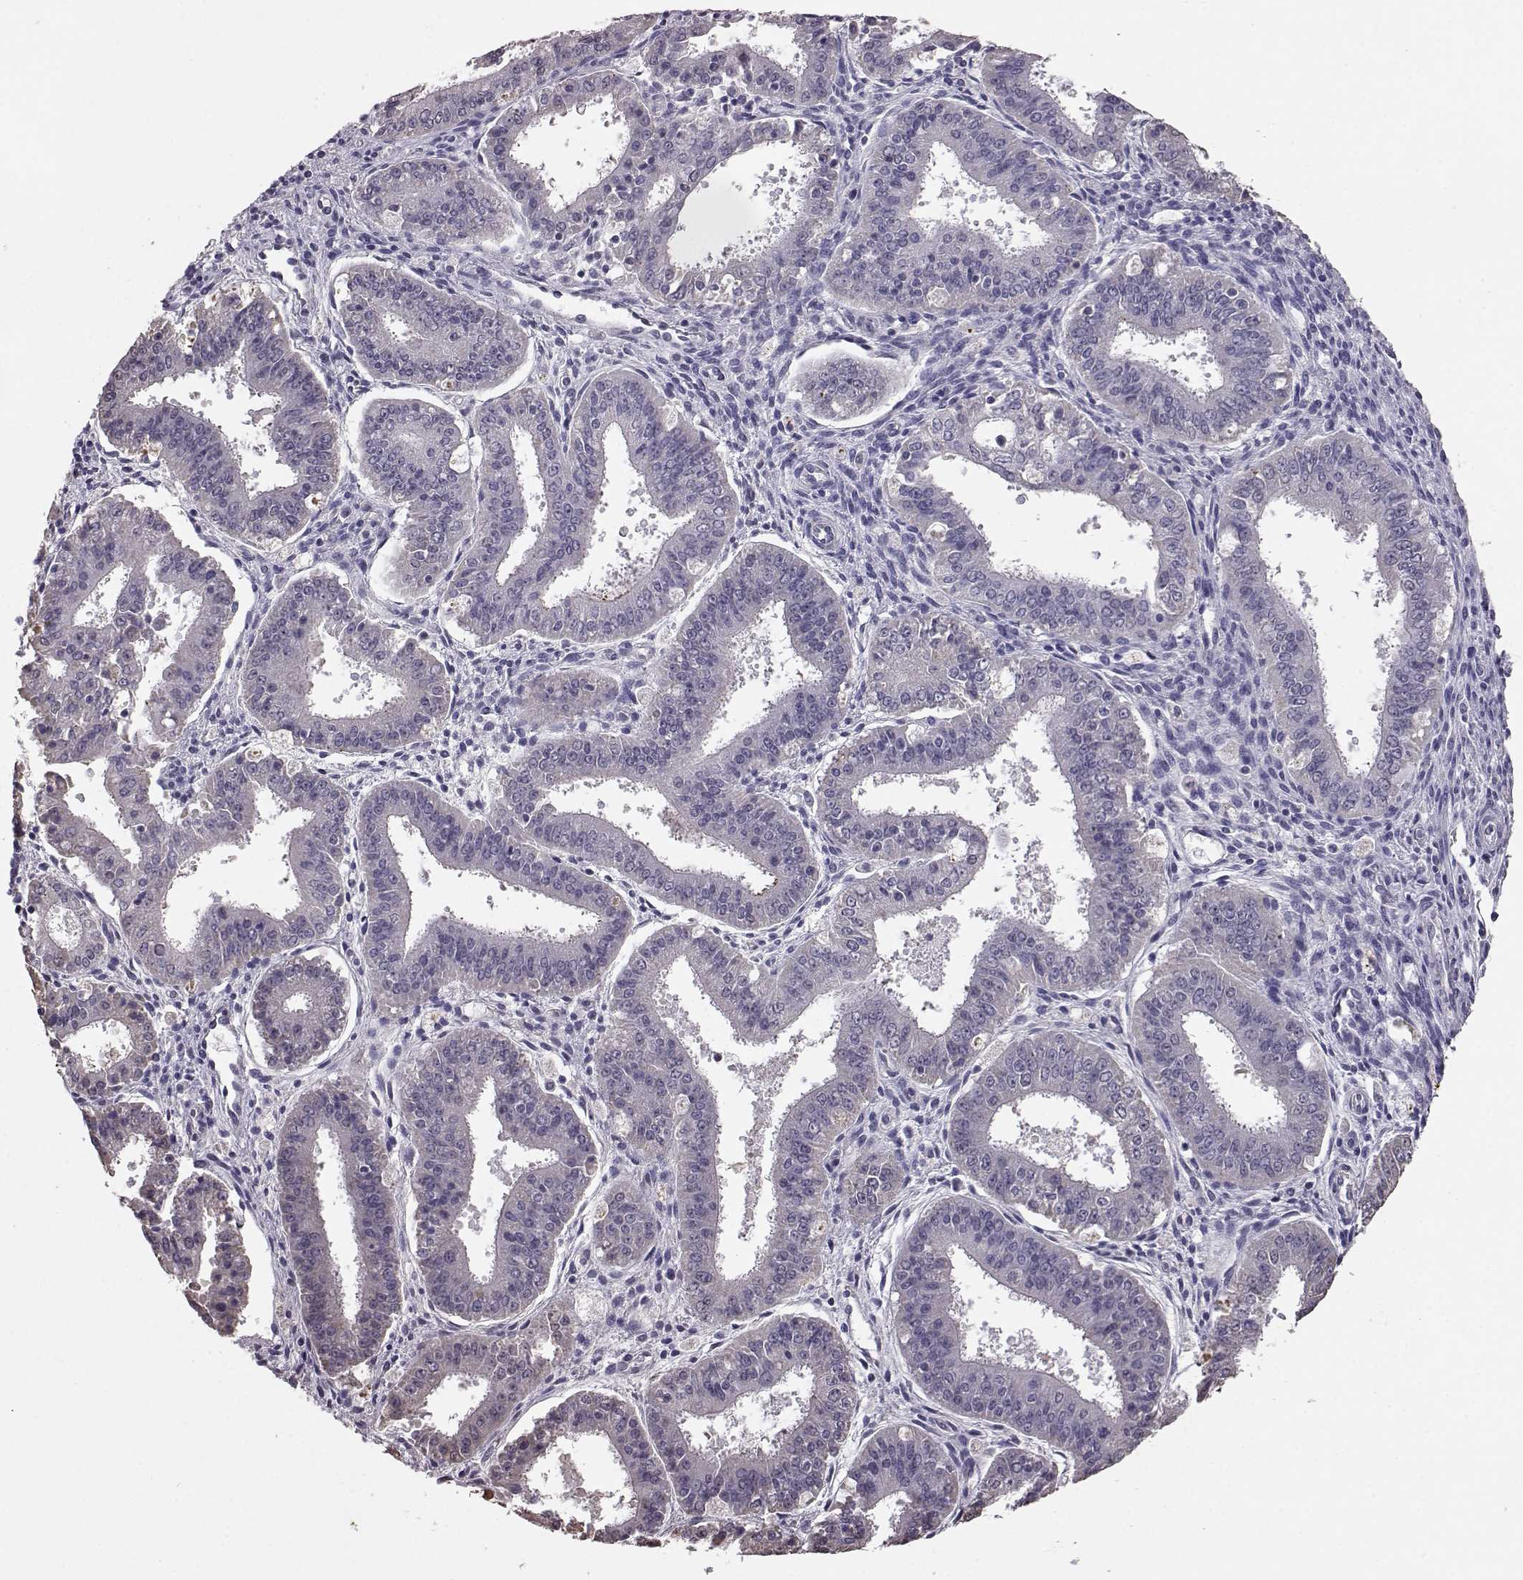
{"staining": {"intensity": "negative", "quantity": "none", "location": "none"}, "tissue": "ovarian cancer", "cell_type": "Tumor cells", "image_type": "cancer", "snomed": [{"axis": "morphology", "description": "Carcinoma, endometroid"}, {"axis": "topography", "description": "Ovary"}], "caption": "Immunohistochemistry (IHC) of ovarian cancer (endometroid carcinoma) demonstrates no positivity in tumor cells. (DAB (3,3'-diaminobenzidine) IHC visualized using brightfield microscopy, high magnification).", "gene": "ALDH3A1", "patient": {"sex": "female", "age": 42}}